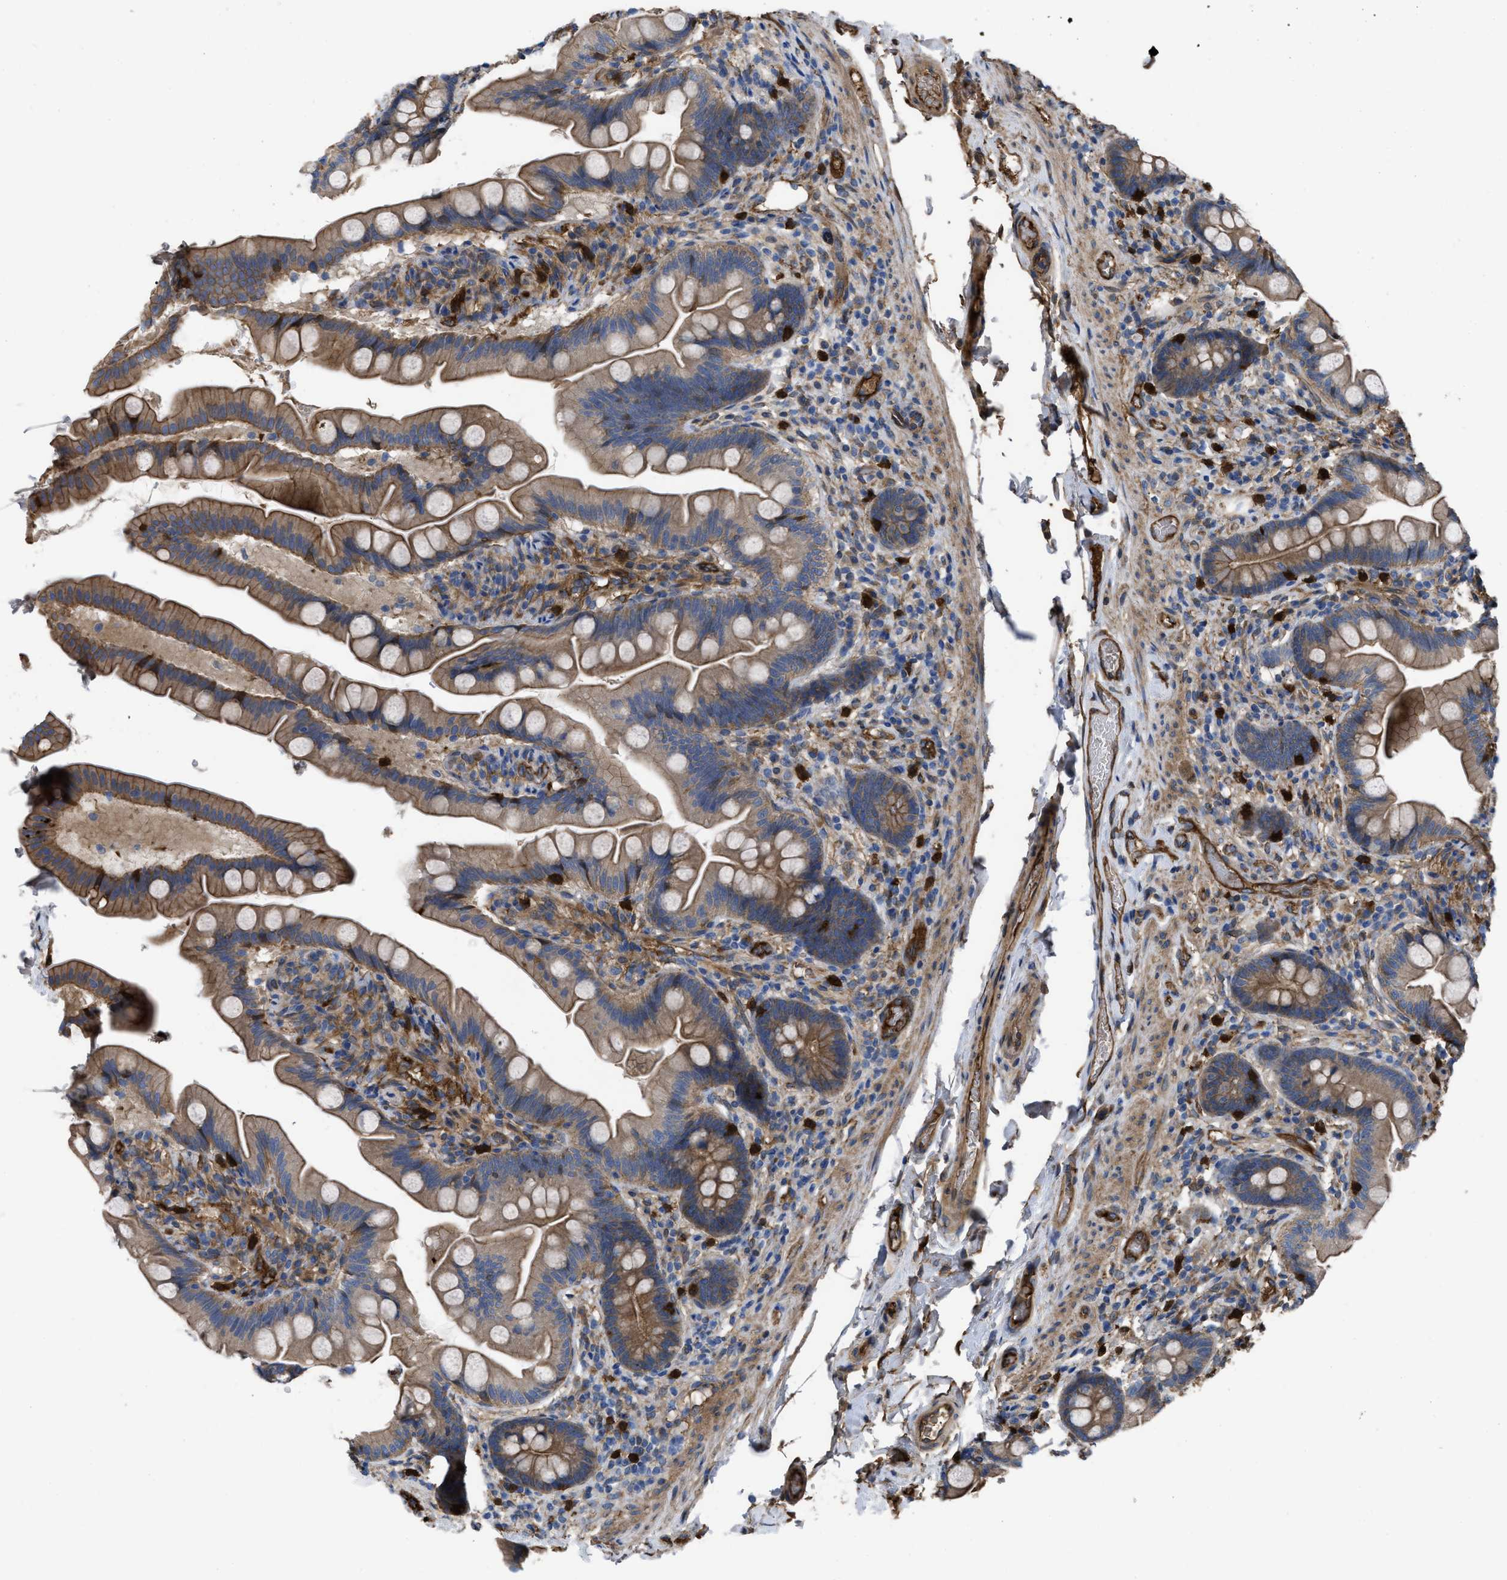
{"staining": {"intensity": "strong", "quantity": "25%-75%", "location": "cytoplasmic/membranous"}, "tissue": "small intestine", "cell_type": "Glandular cells", "image_type": "normal", "snomed": [{"axis": "morphology", "description": "Normal tissue, NOS"}, {"axis": "topography", "description": "Small intestine"}], "caption": "This micrograph shows immunohistochemistry staining of normal human small intestine, with high strong cytoplasmic/membranous expression in approximately 25%-75% of glandular cells.", "gene": "TRIOBP", "patient": {"sex": "female", "age": 56}}